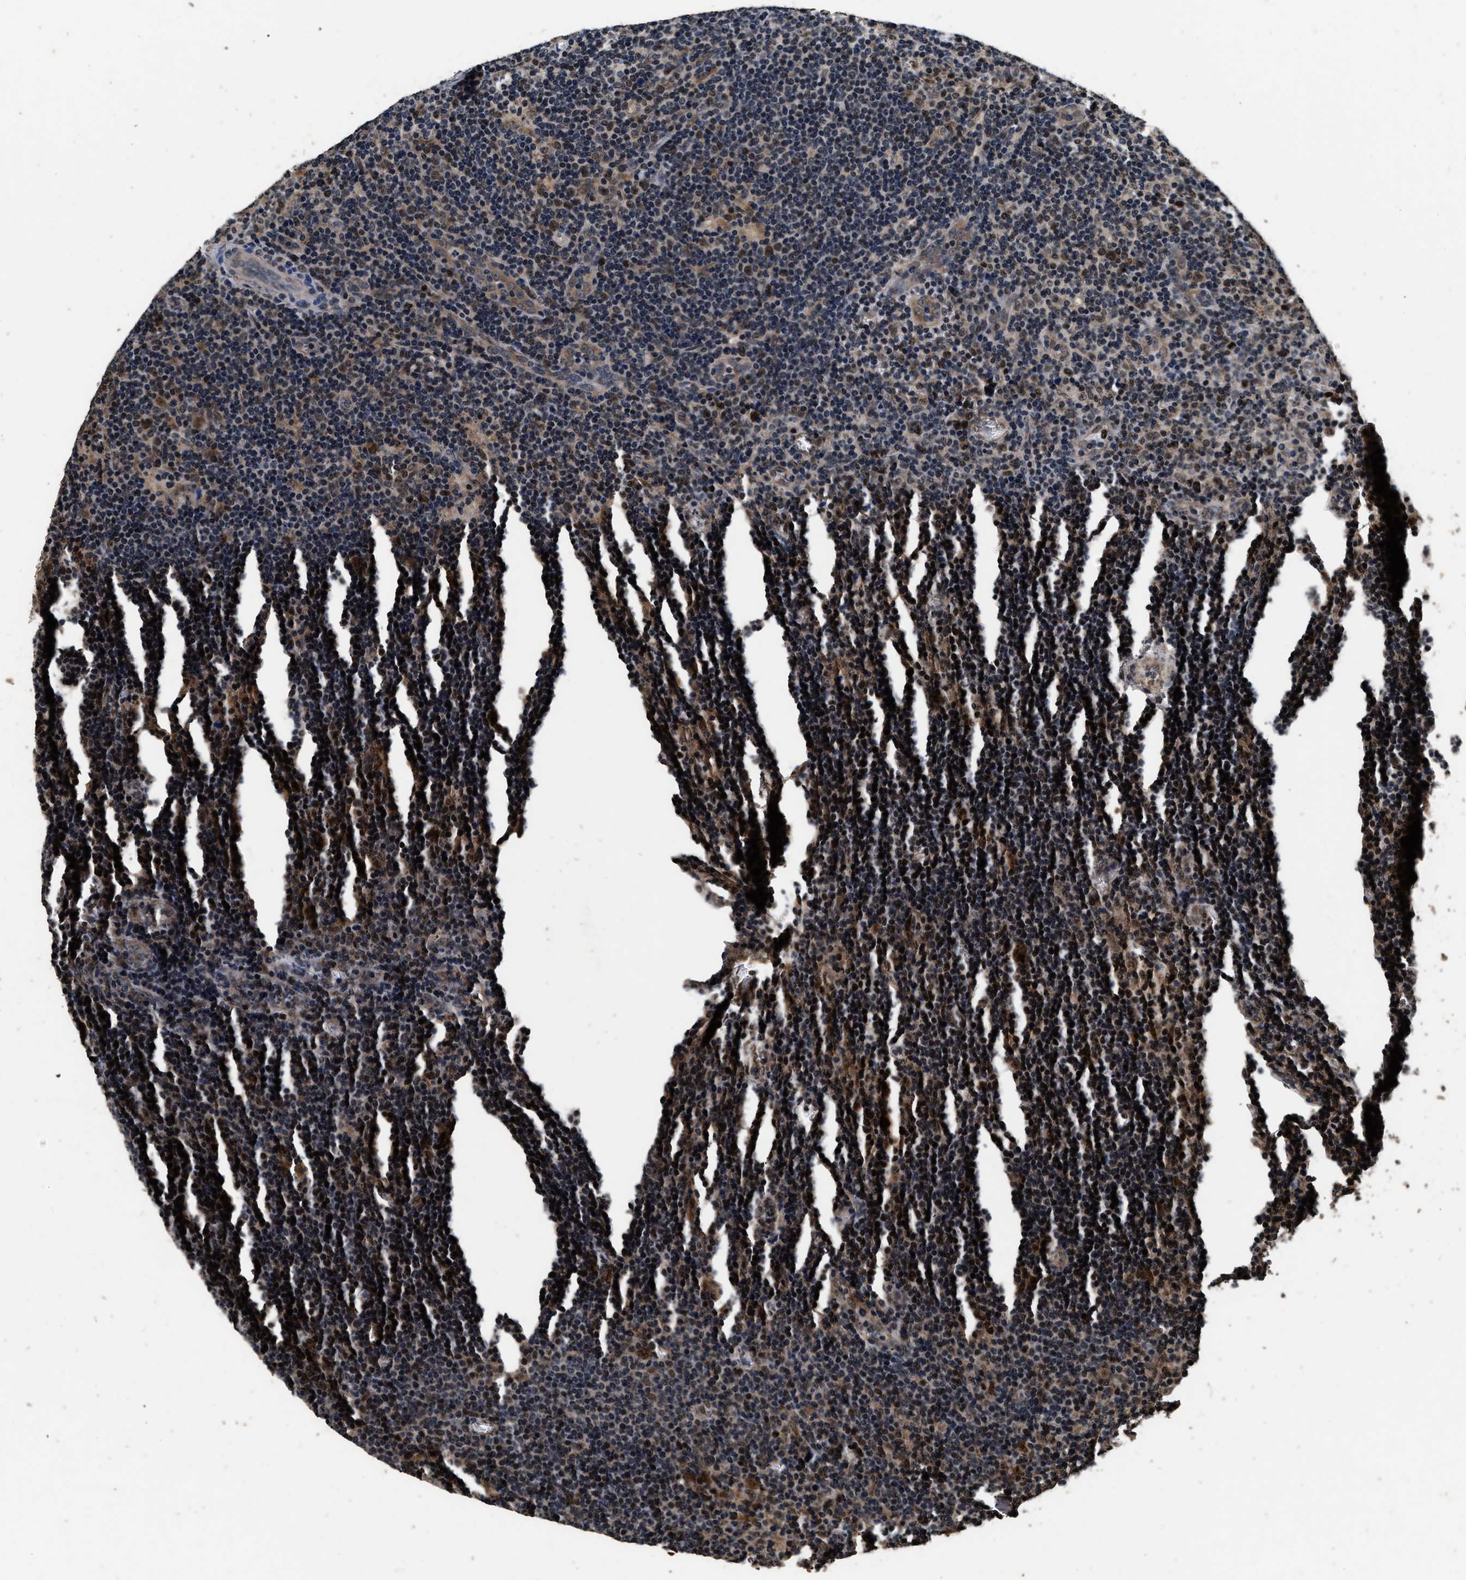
{"staining": {"intensity": "strong", "quantity": ">75%", "location": "cytoplasmic/membranous,nuclear"}, "tissue": "lymphoma", "cell_type": "Tumor cells", "image_type": "cancer", "snomed": [{"axis": "morphology", "description": "Hodgkin's disease, NOS"}, {"axis": "topography", "description": "Lymph node"}], "caption": "Tumor cells display high levels of strong cytoplasmic/membranous and nuclear positivity in approximately >75% of cells in human Hodgkin's disease. The protein is shown in brown color, while the nuclei are stained blue.", "gene": "CSTF1", "patient": {"sex": "female", "age": 57}}